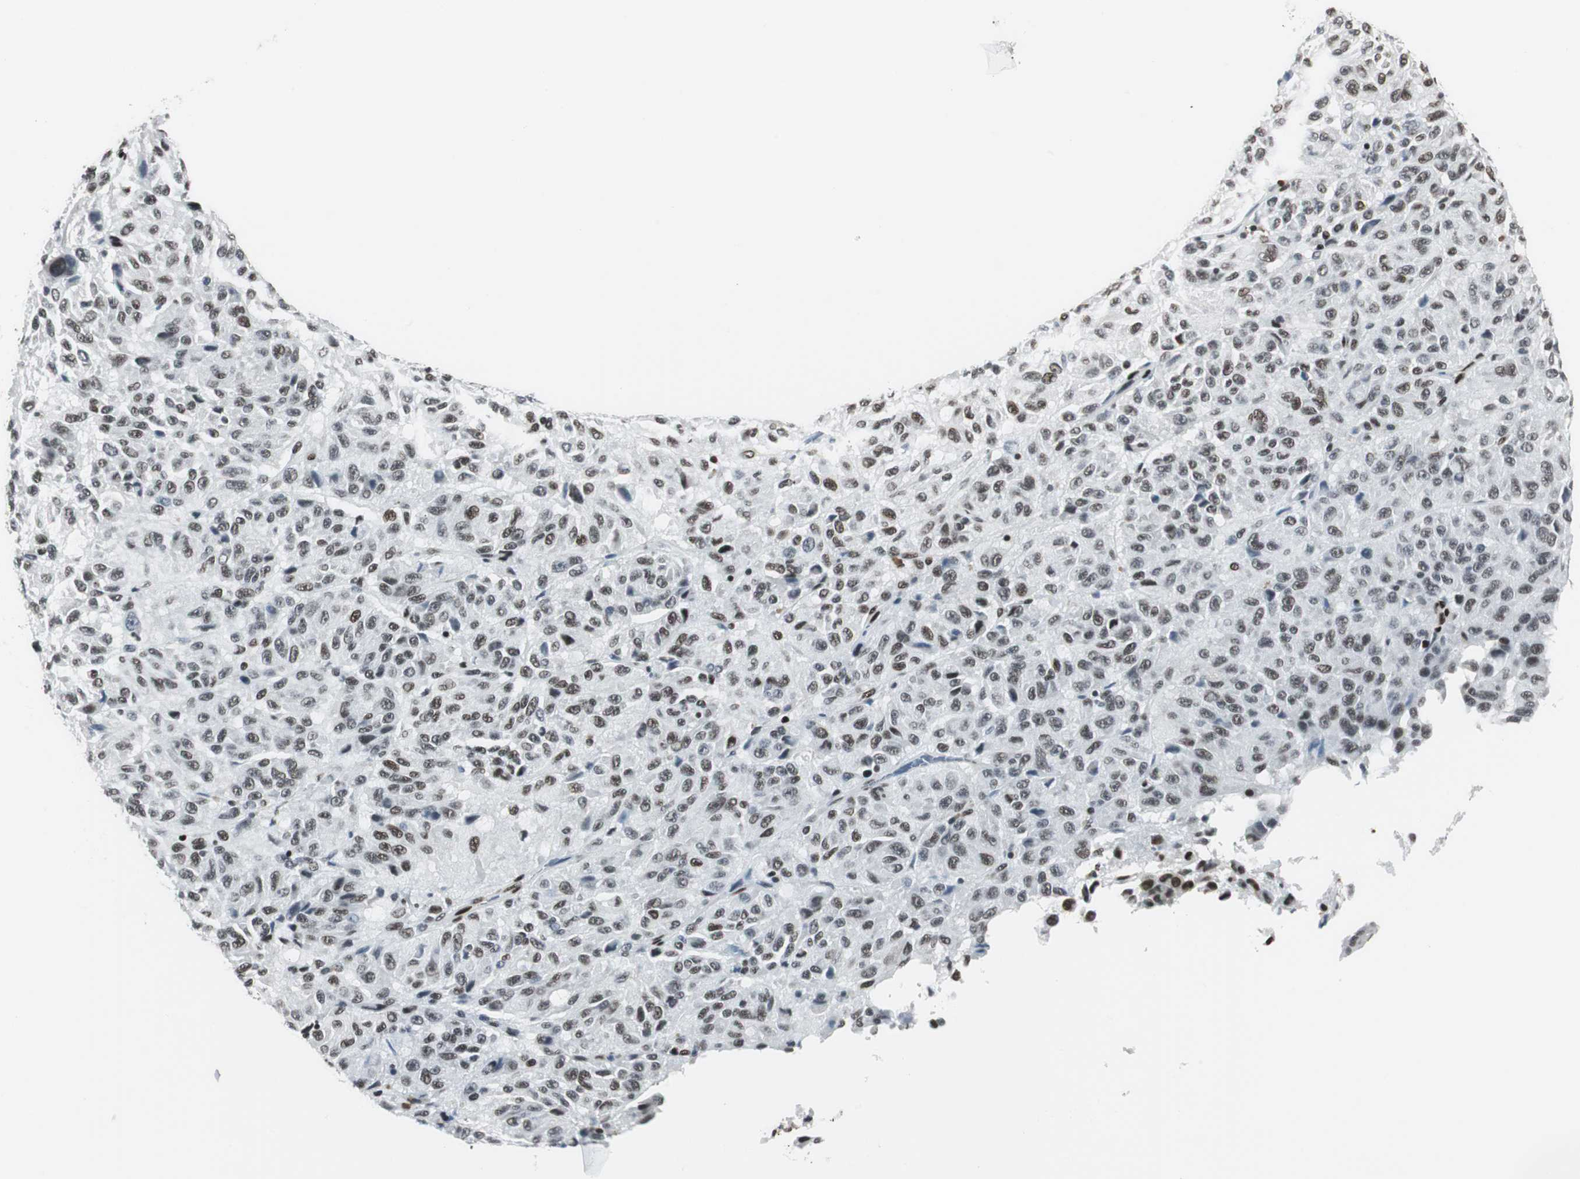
{"staining": {"intensity": "moderate", "quantity": ">75%", "location": "nuclear"}, "tissue": "melanoma", "cell_type": "Tumor cells", "image_type": "cancer", "snomed": [{"axis": "morphology", "description": "Malignant melanoma, Metastatic site"}, {"axis": "topography", "description": "Lung"}], "caption": "Human melanoma stained with a protein marker displays moderate staining in tumor cells.", "gene": "MEF2D", "patient": {"sex": "male", "age": 64}}